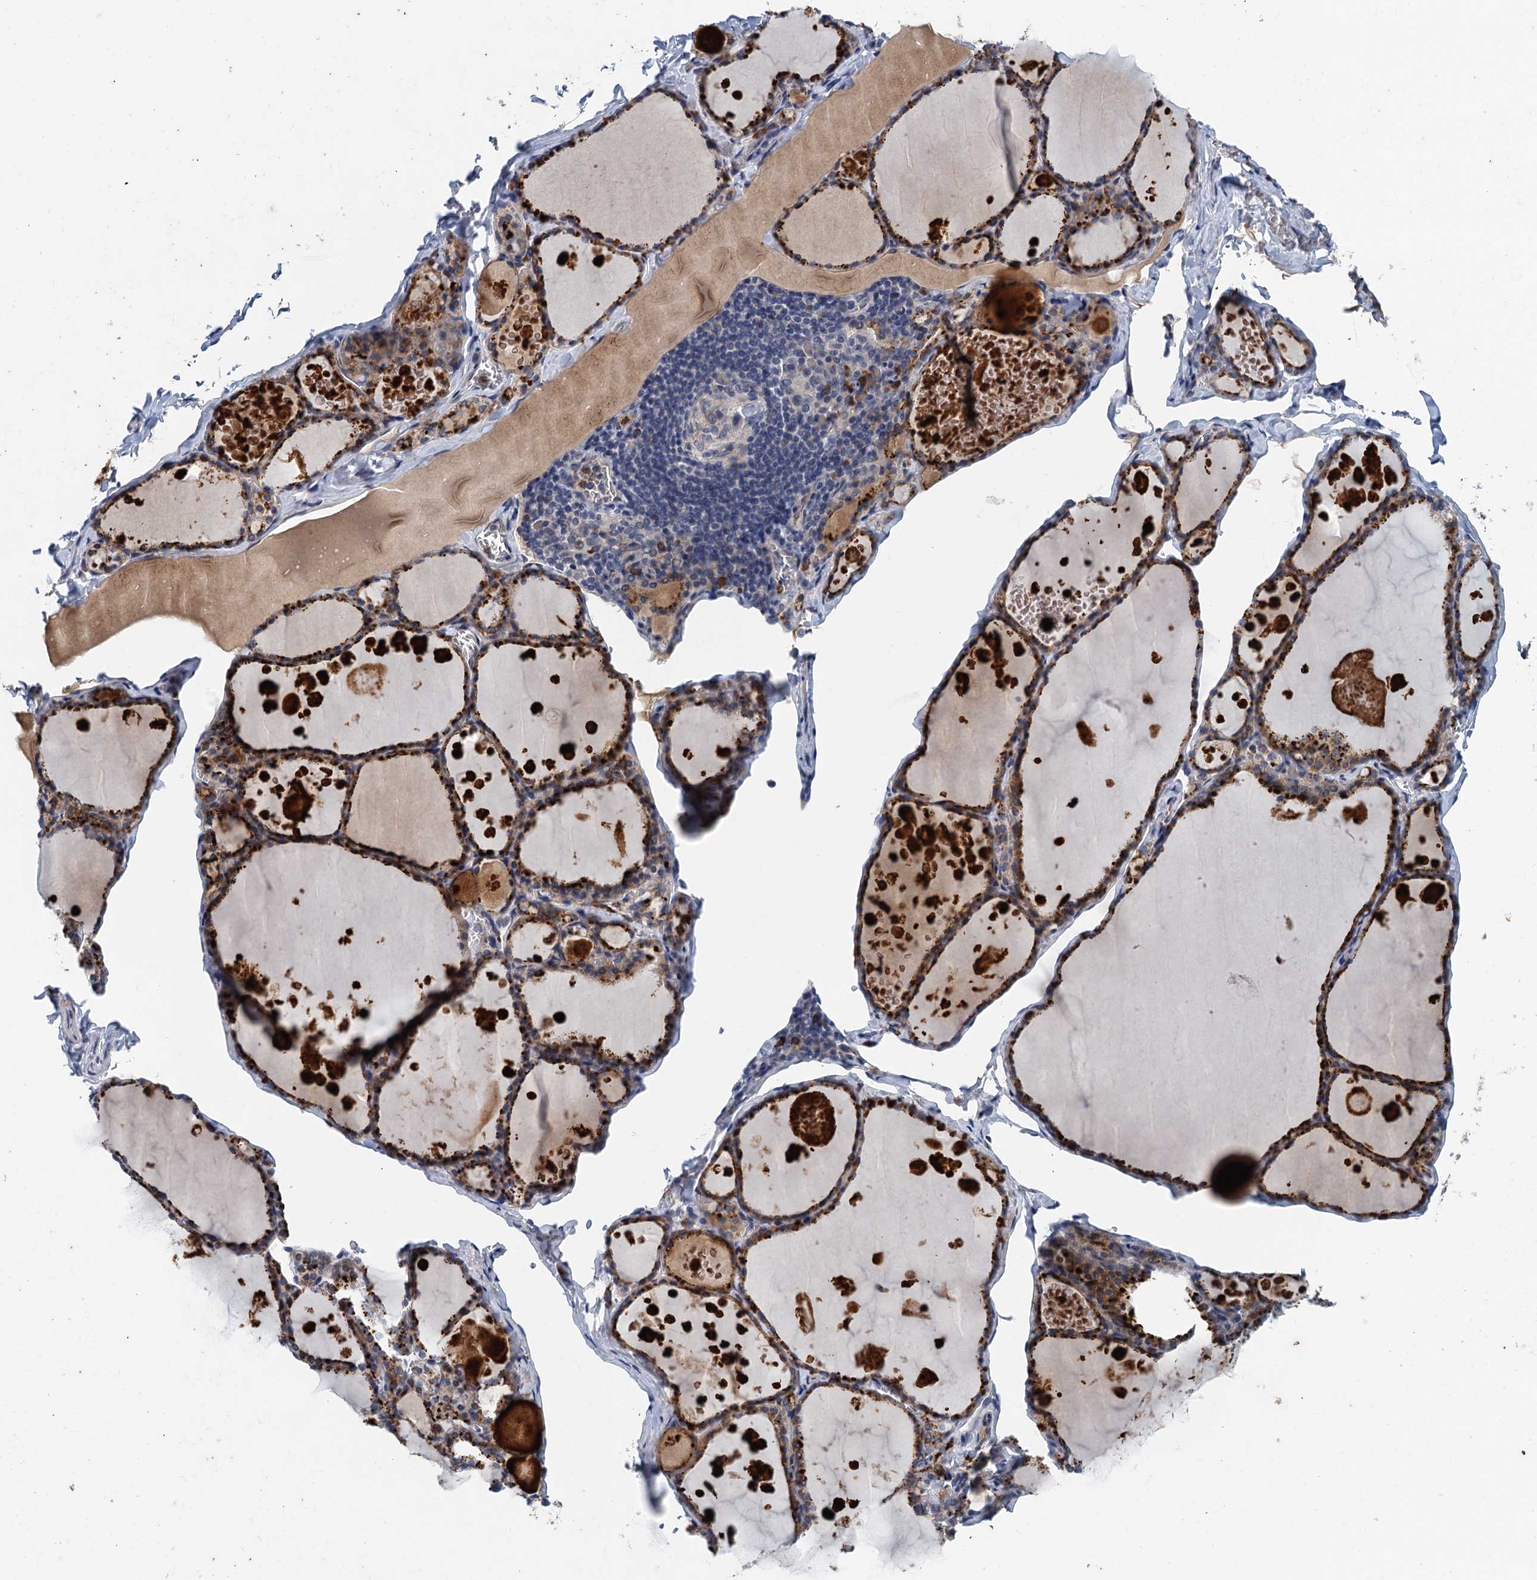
{"staining": {"intensity": "strong", "quantity": ">75%", "location": "cytoplasmic/membranous"}, "tissue": "thyroid gland", "cell_type": "Glandular cells", "image_type": "normal", "snomed": [{"axis": "morphology", "description": "Normal tissue, NOS"}, {"axis": "topography", "description": "Thyroid gland"}], "caption": "Glandular cells display strong cytoplasmic/membranous positivity in about >75% of cells in benign thyroid gland.", "gene": "TPCN1", "patient": {"sex": "male", "age": 56}}